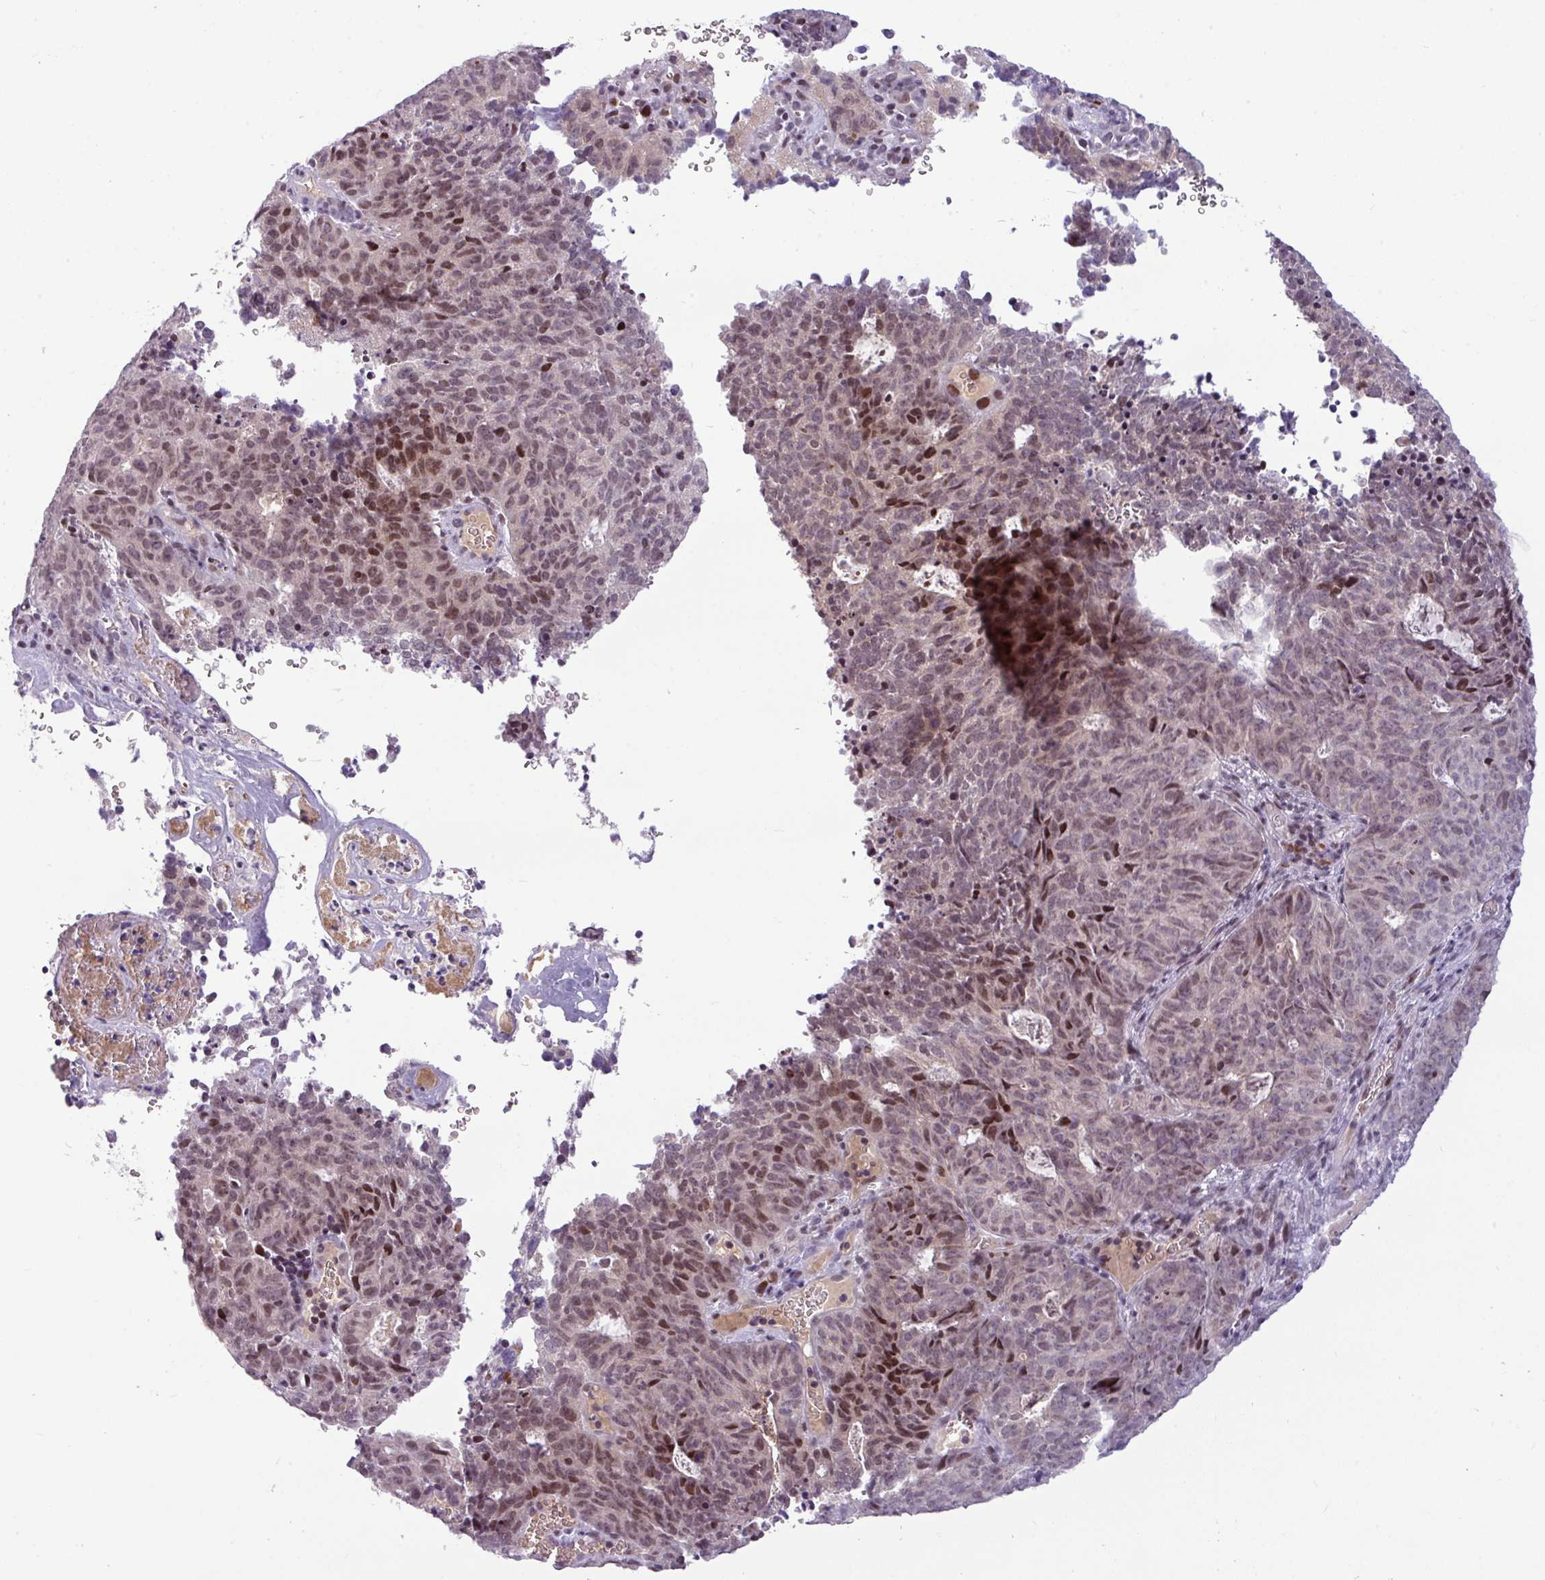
{"staining": {"intensity": "moderate", "quantity": "<25%", "location": "nuclear"}, "tissue": "cervical cancer", "cell_type": "Tumor cells", "image_type": "cancer", "snomed": [{"axis": "morphology", "description": "Adenocarcinoma, NOS"}, {"axis": "topography", "description": "Cervix"}], "caption": "Immunohistochemical staining of human adenocarcinoma (cervical) exhibits moderate nuclear protein staining in about <25% of tumor cells.", "gene": "SLC66A2", "patient": {"sex": "female", "age": 38}}